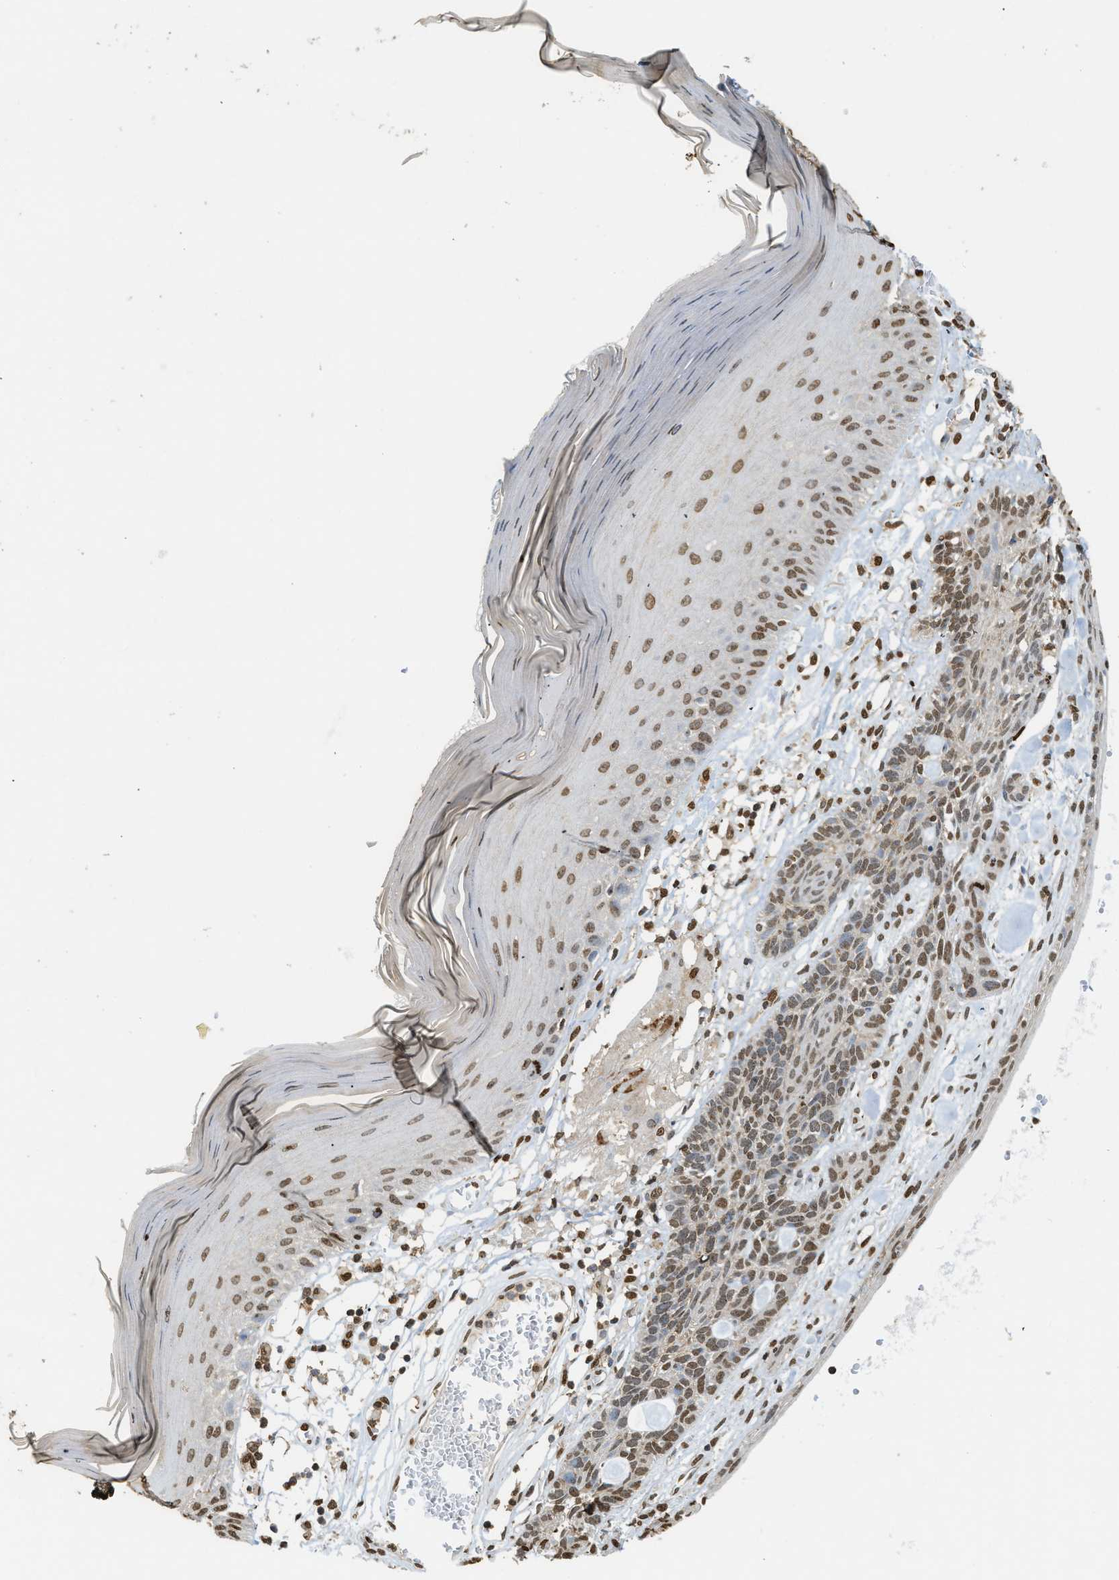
{"staining": {"intensity": "weak", "quantity": "25%-75%", "location": "cytoplasmic/membranous"}, "tissue": "skin cancer", "cell_type": "Tumor cells", "image_type": "cancer", "snomed": [{"axis": "morphology", "description": "Basal cell carcinoma"}, {"axis": "topography", "description": "Skin"}], "caption": "IHC histopathology image of human skin cancer stained for a protein (brown), which exhibits low levels of weak cytoplasmic/membranous expression in approximately 25%-75% of tumor cells.", "gene": "NR5A2", "patient": {"sex": "male", "age": 67}}